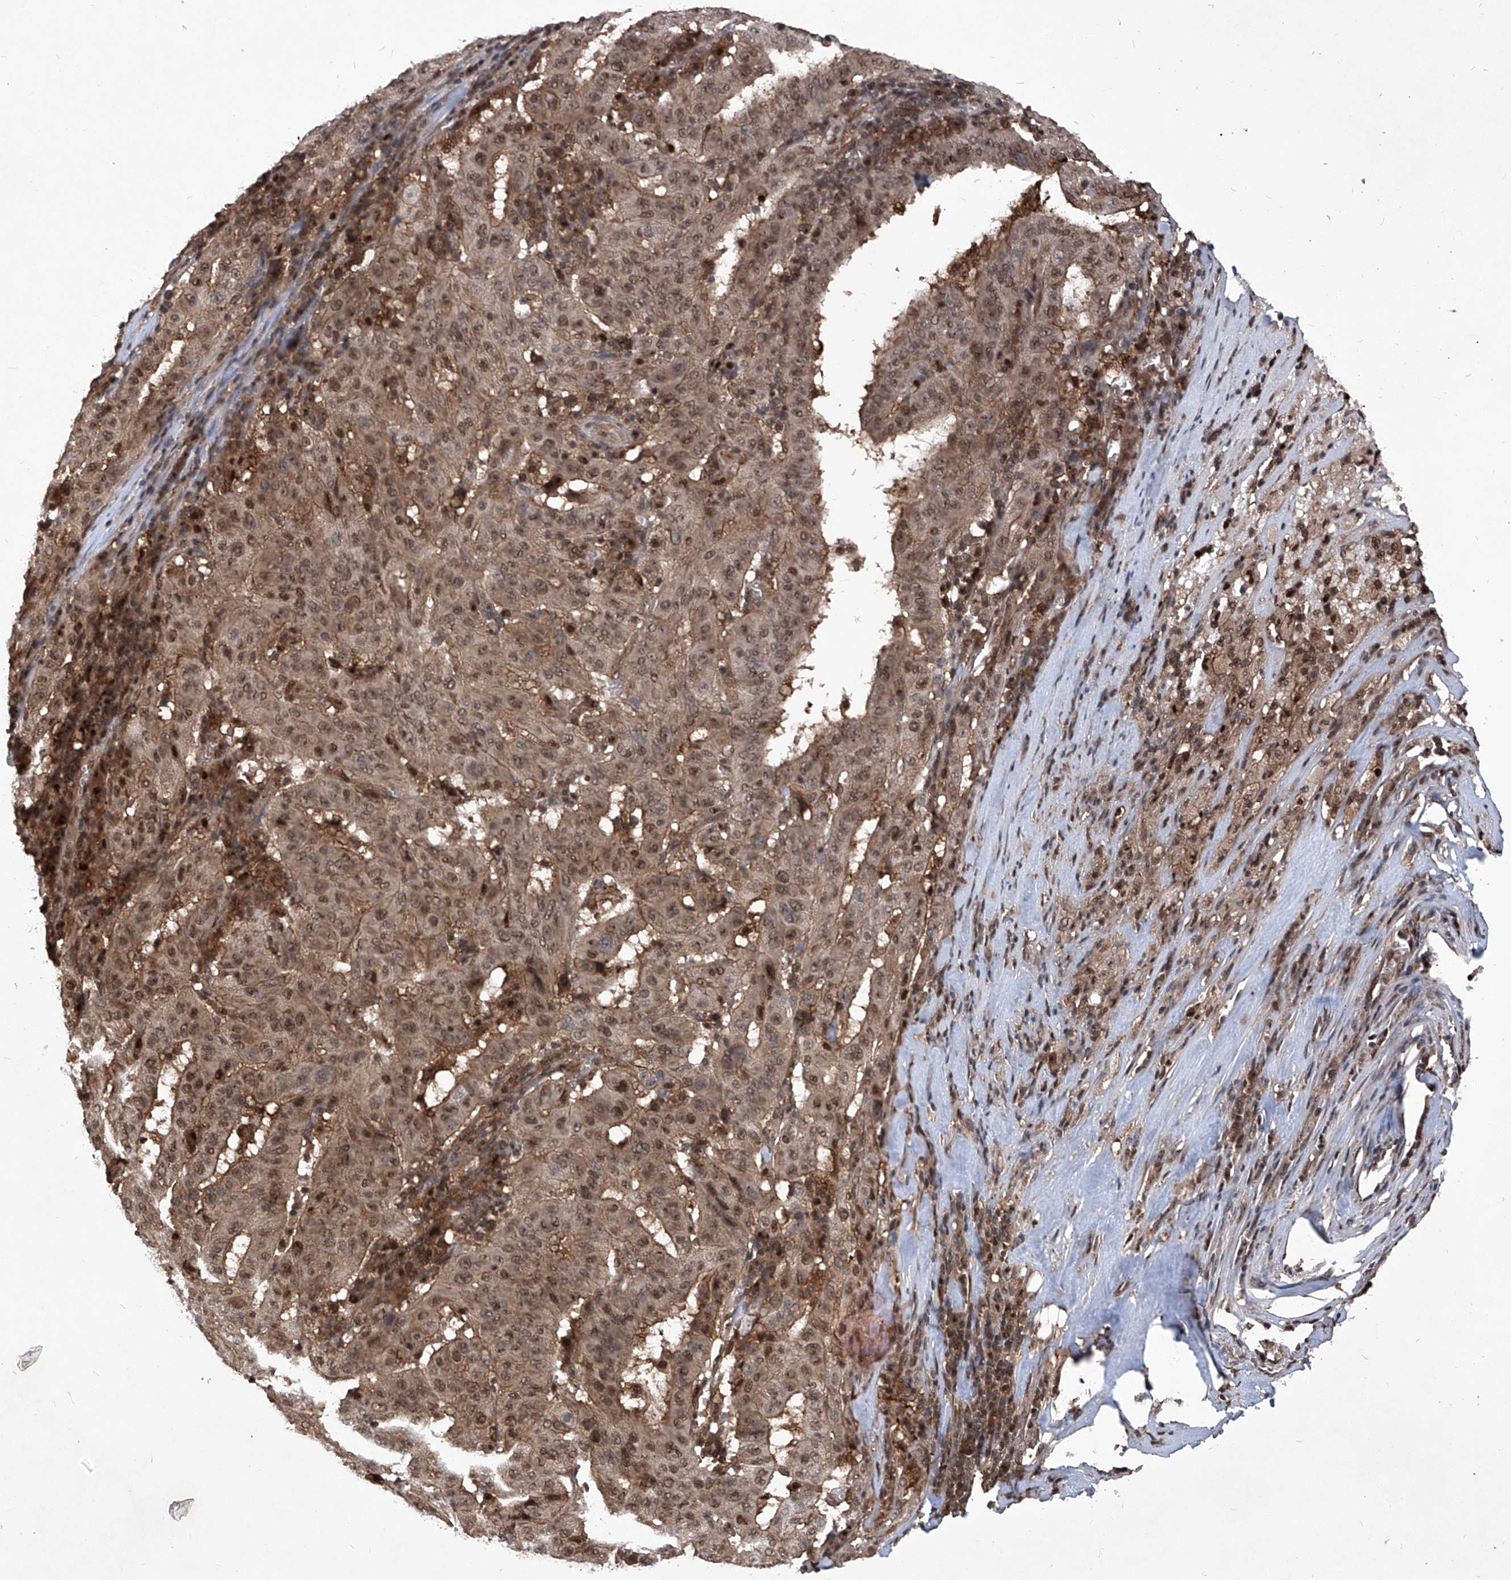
{"staining": {"intensity": "moderate", "quantity": ">75%", "location": "cytoplasmic/membranous,nuclear"}, "tissue": "pancreatic cancer", "cell_type": "Tumor cells", "image_type": "cancer", "snomed": [{"axis": "morphology", "description": "Adenocarcinoma, NOS"}, {"axis": "topography", "description": "Pancreas"}], "caption": "A brown stain shows moderate cytoplasmic/membranous and nuclear positivity of a protein in human pancreatic cancer tumor cells.", "gene": "PSMB1", "patient": {"sex": "male", "age": 63}}